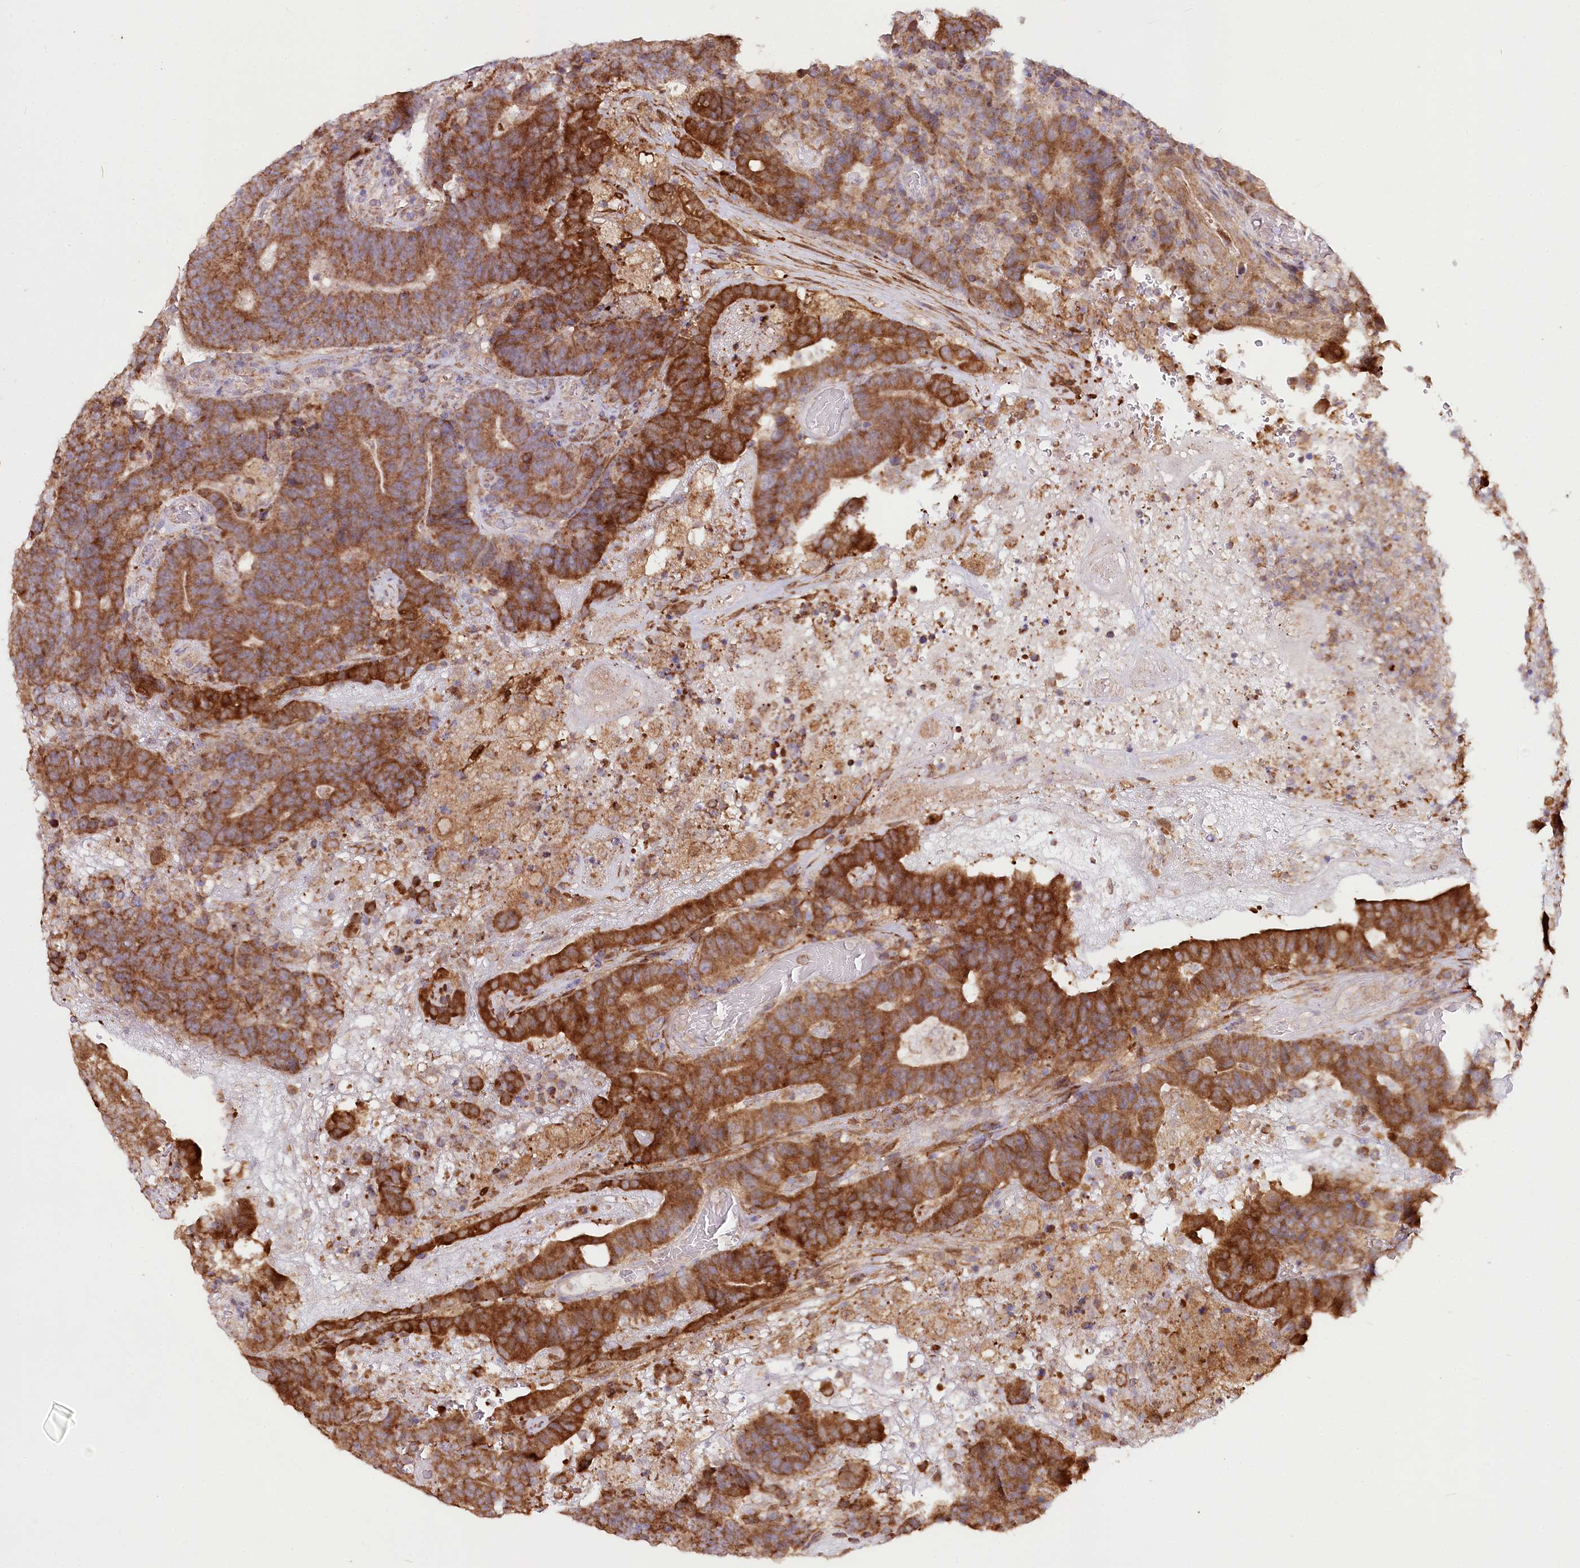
{"staining": {"intensity": "strong", "quantity": ">75%", "location": "cytoplasmic/membranous"}, "tissue": "colorectal cancer", "cell_type": "Tumor cells", "image_type": "cancer", "snomed": [{"axis": "morphology", "description": "Normal tissue, NOS"}, {"axis": "morphology", "description": "Adenocarcinoma, NOS"}, {"axis": "topography", "description": "Colon"}], "caption": "This image exhibits colorectal cancer stained with IHC to label a protein in brown. The cytoplasmic/membranous of tumor cells show strong positivity for the protein. Nuclei are counter-stained blue.", "gene": "TASOR2", "patient": {"sex": "female", "age": 75}}